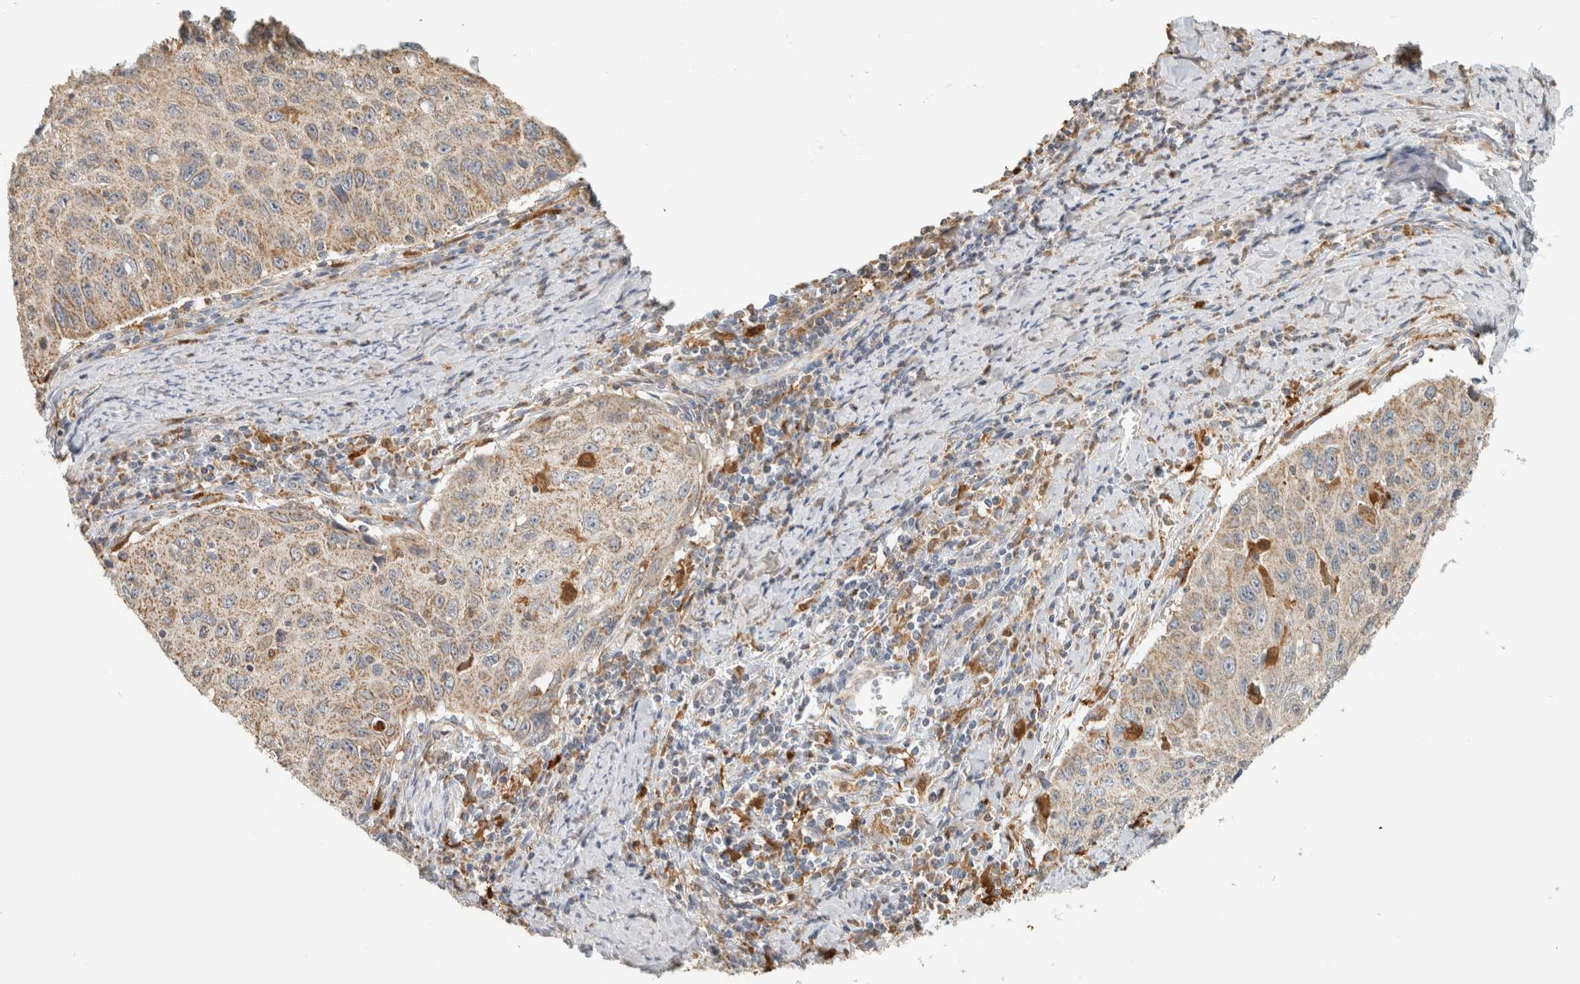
{"staining": {"intensity": "weak", "quantity": ">75%", "location": "cytoplasmic/membranous"}, "tissue": "cervical cancer", "cell_type": "Tumor cells", "image_type": "cancer", "snomed": [{"axis": "morphology", "description": "Squamous cell carcinoma, NOS"}, {"axis": "topography", "description": "Cervix"}], "caption": "This image demonstrates IHC staining of human squamous cell carcinoma (cervical), with low weak cytoplasmic/membranous positivity in approximately >75% of tumor cells.", "gene": "CAPG", "patient": {"sex": "female", "age": 53}}